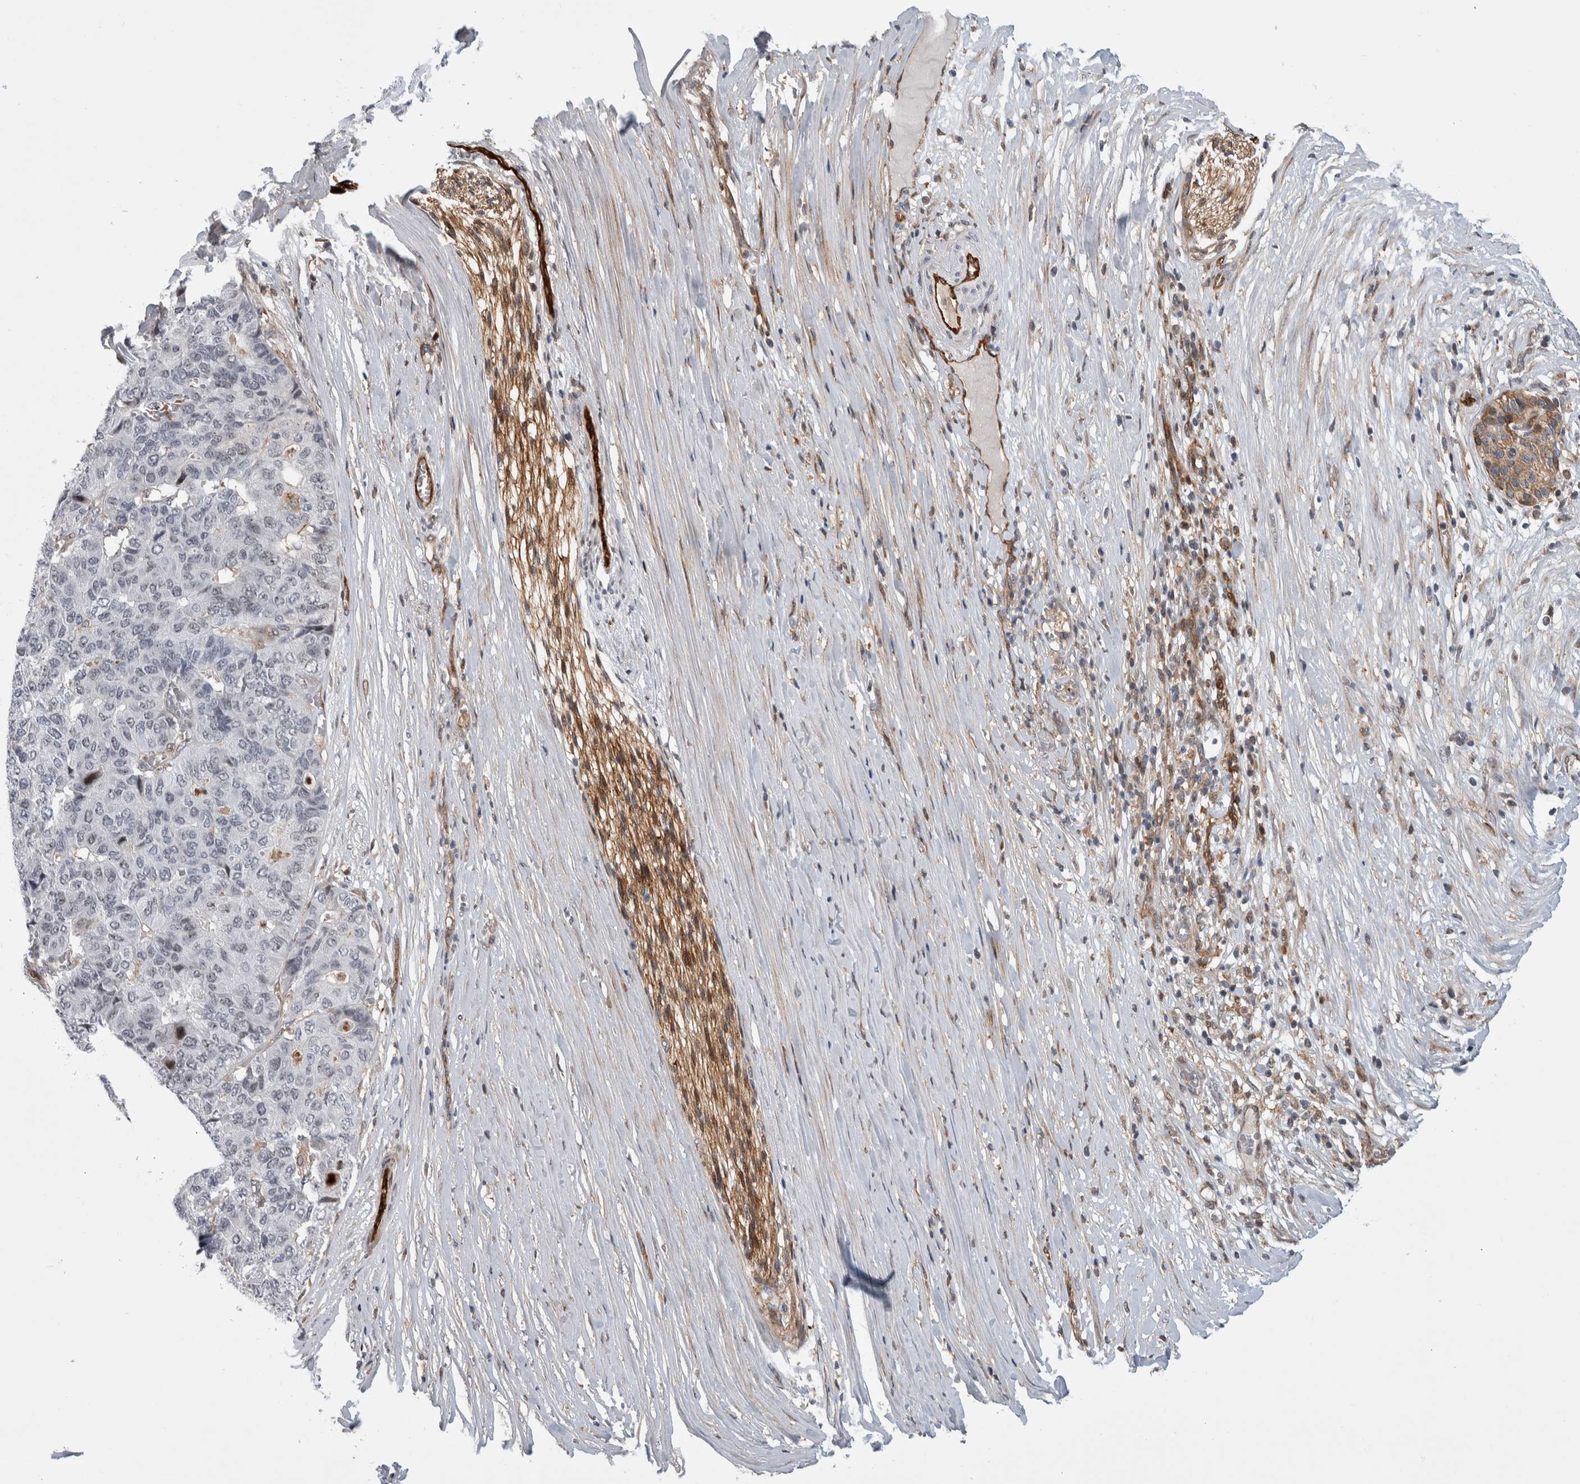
{"staining": {"intensity": "negative", "quantity": "none", "location": "none"}, "tissue": "pancreatic cancer", "cell_type": "Tumor cells", "image_type": "cancer", "snomed": [{"axis": "morphology", "description": "Adenocarcinoma, NOS"}, {"axis": "topography", "description": "Pancreas"}], "caption": "The immunohistochemistry image has no significant expression in tumor cells of pancreatic cancer (adenocarcinoma) tissue.", "gene": "MSL1", "patient": {"sex": "male", "age": 50}}